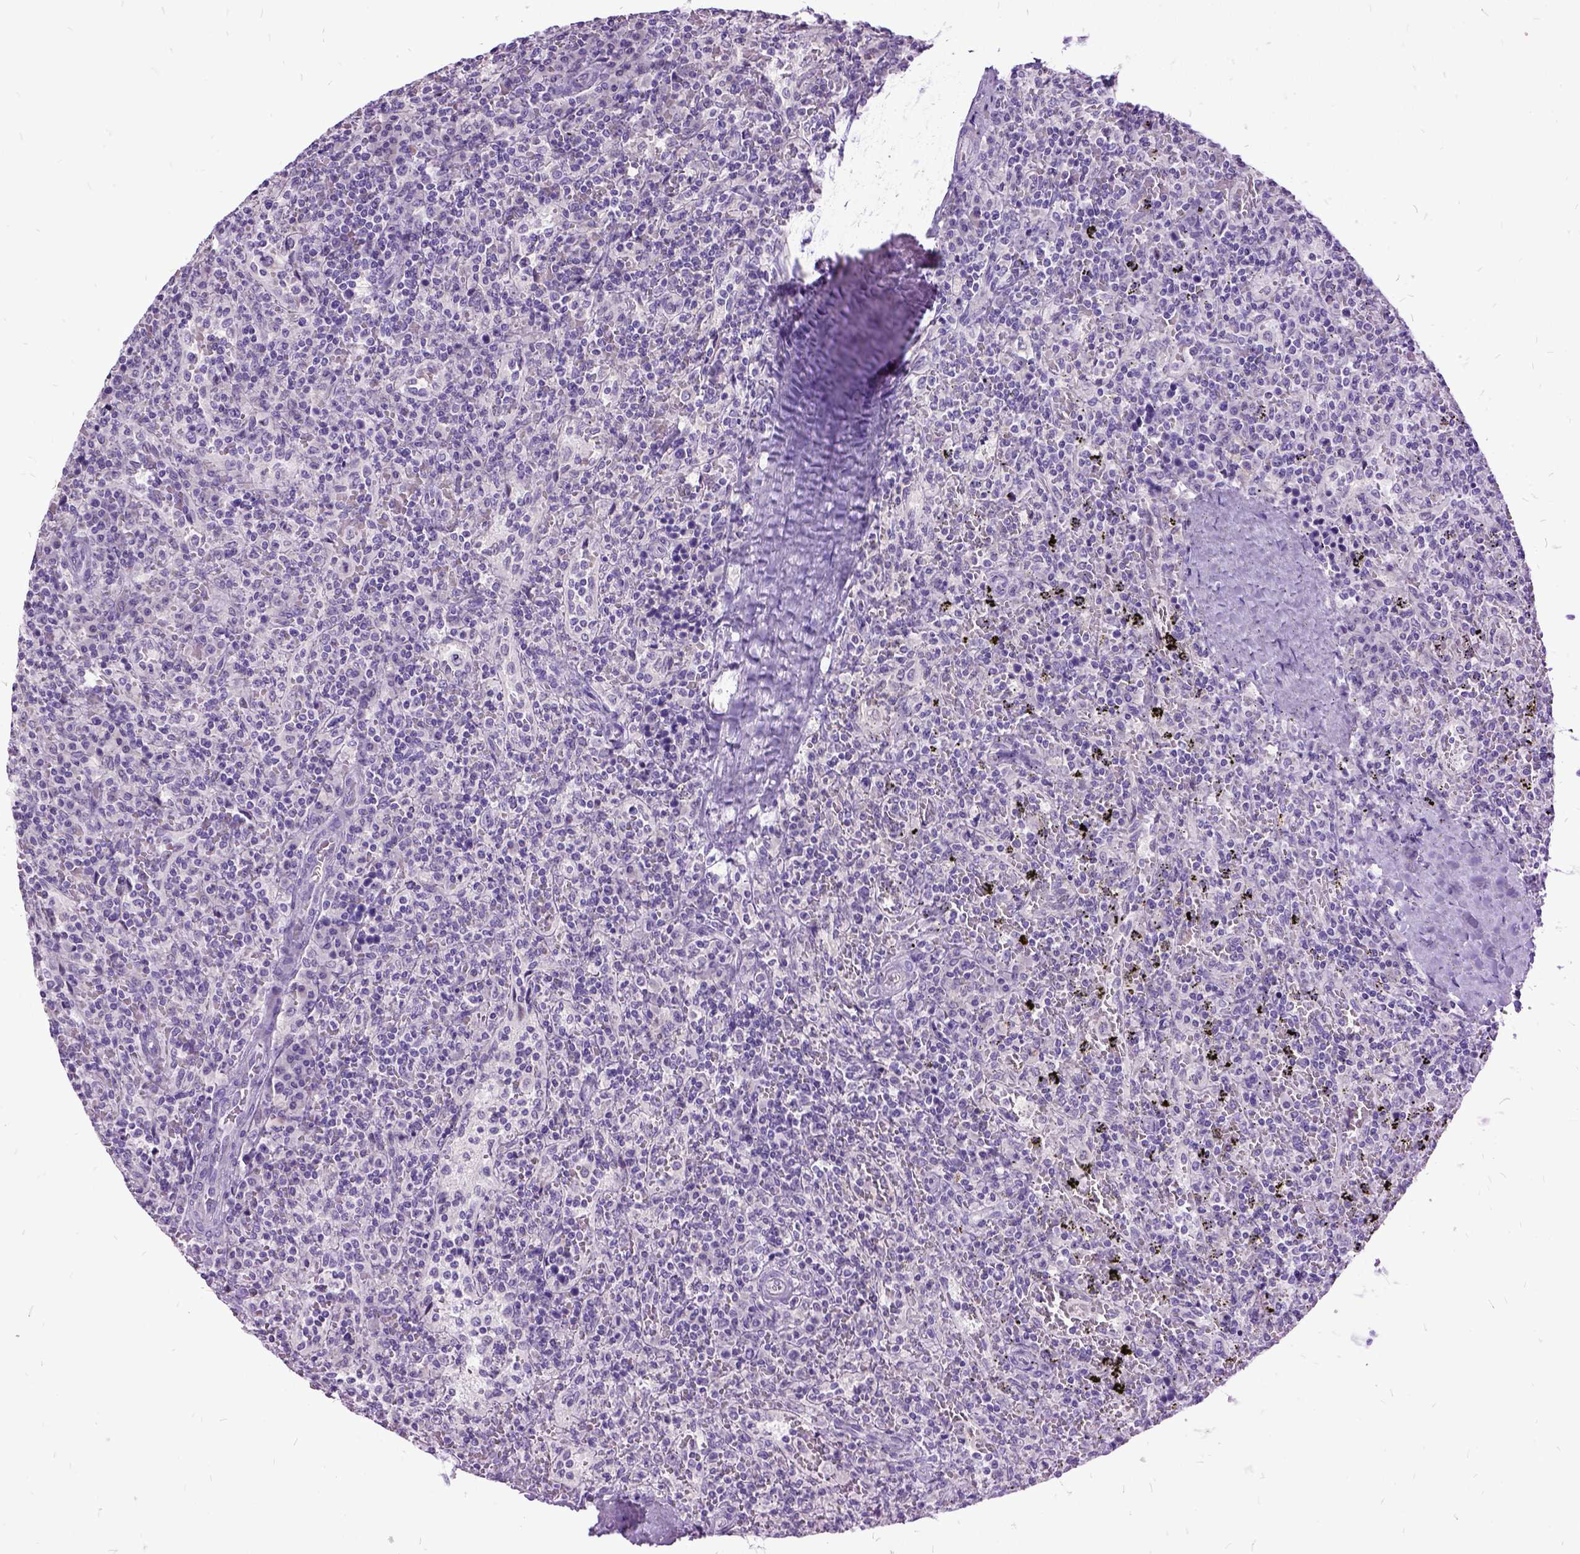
{"staining": {"intensity": "negative", "quantity": "none", "location": "none"}, "tissue": "lymphoma", "cell_type": "Tumor cells", "image_type": "cancer", "snomed": [{"axis": "morphology", "description": "Malignant lymphoma, non-Hodgkin's type, Low grade"}, {"axis": "topography", "description": "Spleen"}], "caption": "Tumor cells show no significant positivity in malignant lymphoma, non-Hodgkin's type (low-grade).", "gene": "MME", "patient": {"sex": "male", "age": 62}}